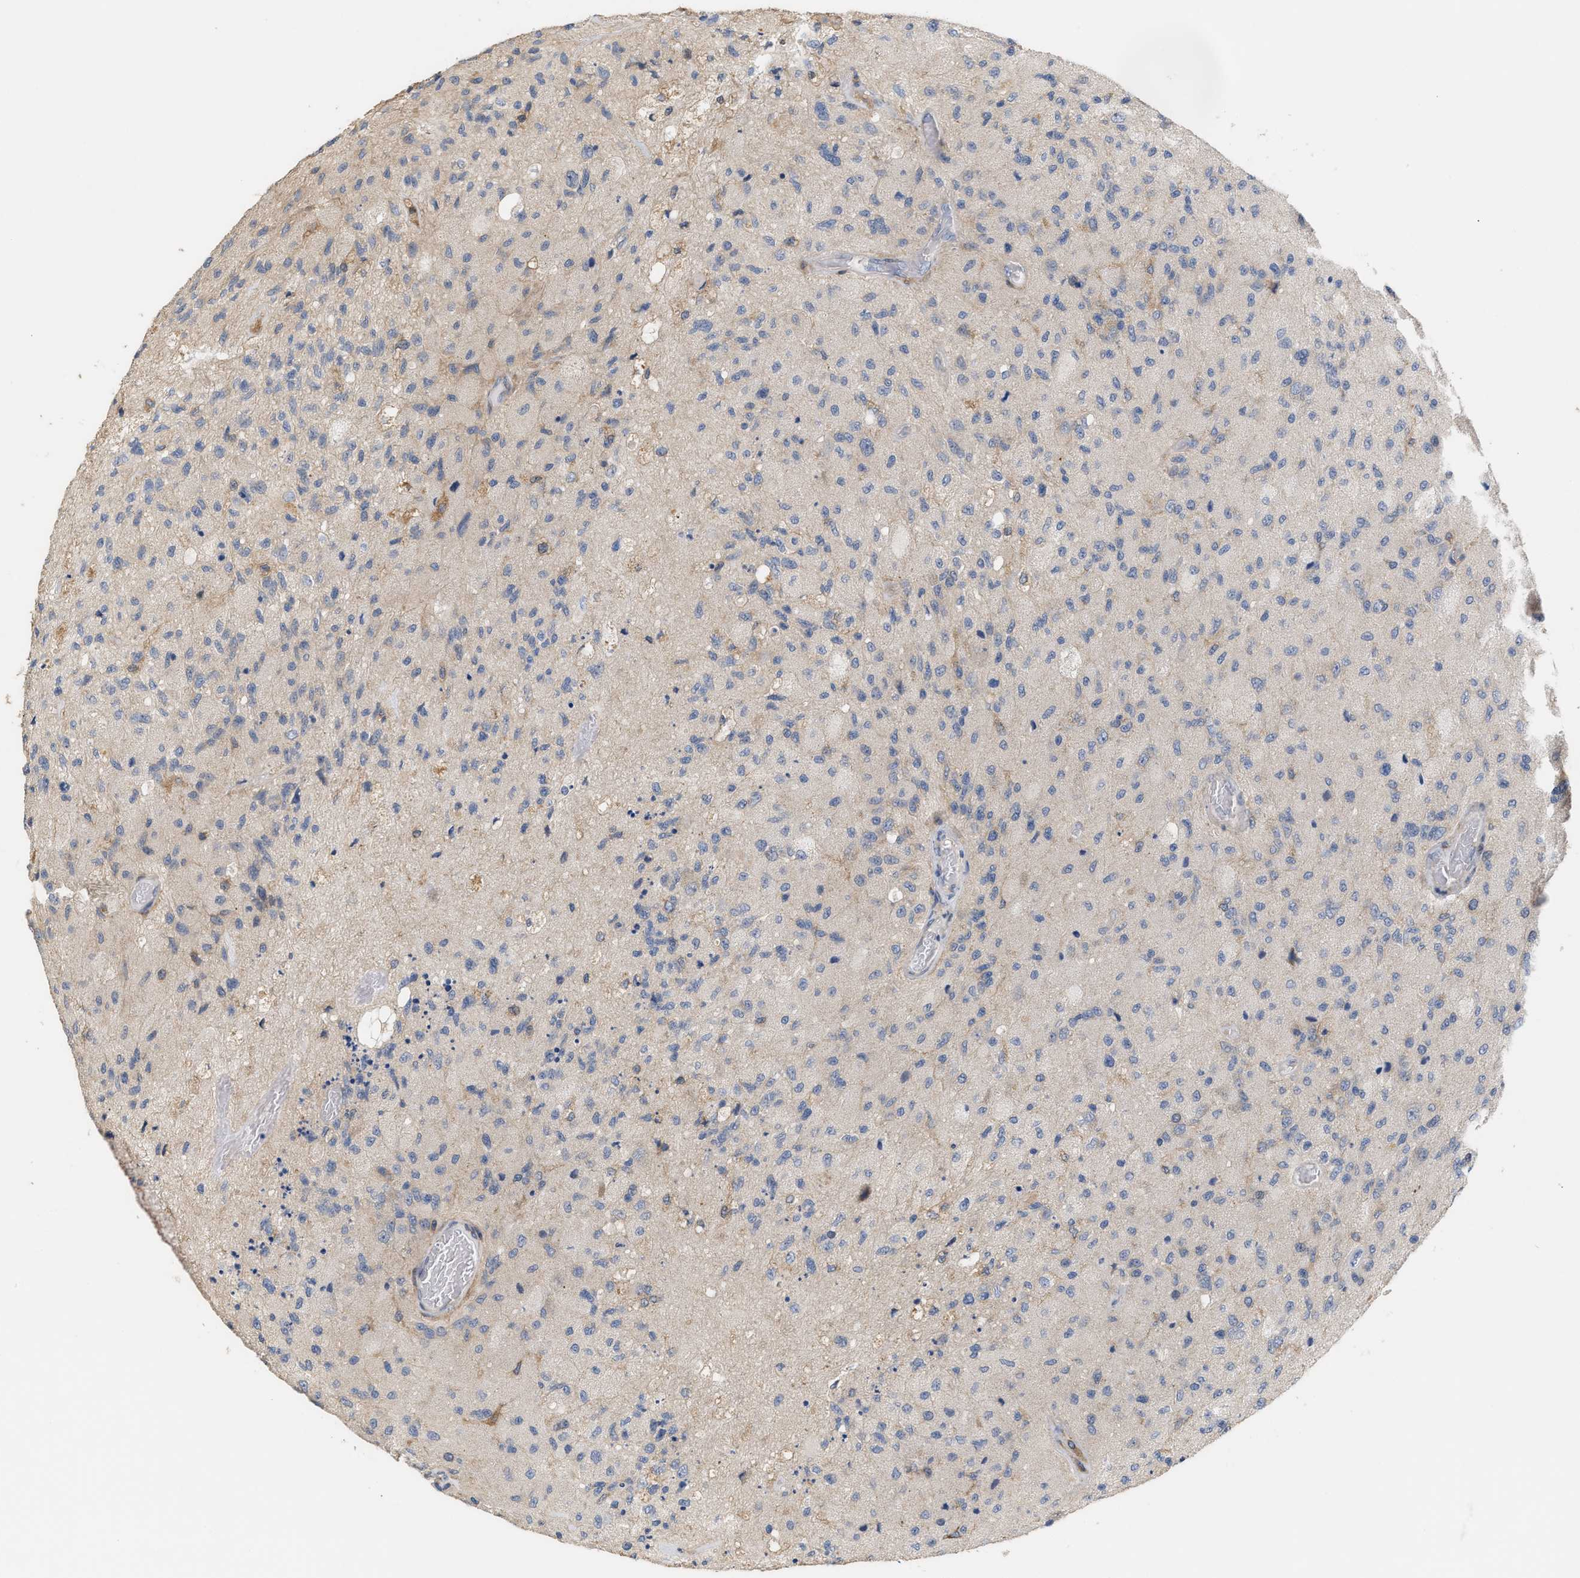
{"staining": {"intensity": "negative", "quantity": "none", "location": "none"}, "tissue": "glioma", "cell_type": "Tumor cells", "image_type": "cancer", "snomed": [{"axis": "morphology", "description": "Normal tissue, NOS"}, {"axis": "morphology", "description": "Glioma, malignant, High grade"}, {"axis": "topography", "description": "Cerebral cortex"}], "caption": "IHC of human malignant glioma (high-grade) demonstrates no staining in tumor cells.", "gene": "DBNL", "patient": {"sex": "male", "age": 77}}